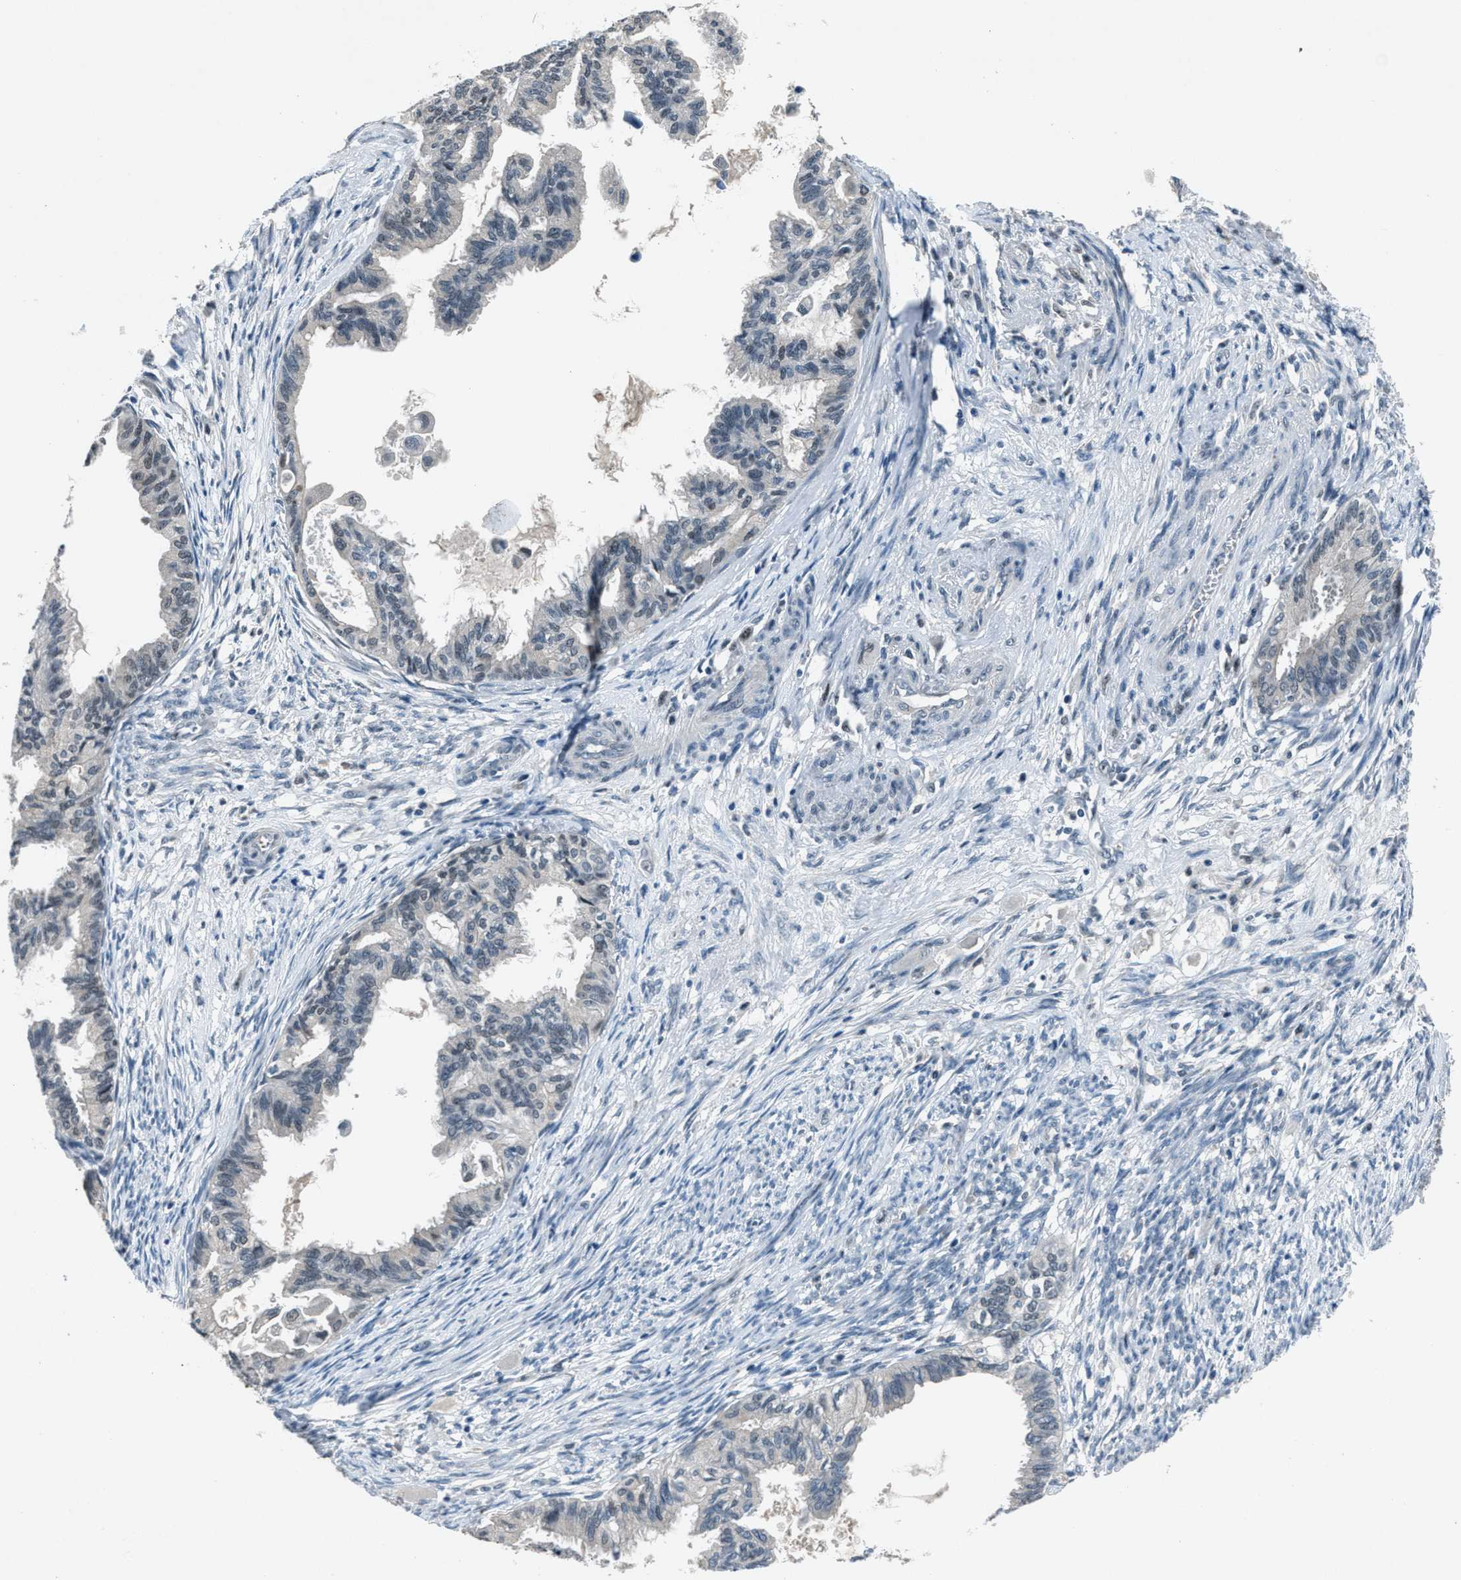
{"staining": {"intensity": "weak", "quantity": "<25%", "location": "cytoplasmic/membranous,nuclear"}, "tissue": "cervical cancer", "cell_type": "Tumor cells", "image_type": "cancer", "snomed": [{"axis": "morphology", "description": "Normal tissue, NOS"}, {"axis": "morphology", "description": "Adenocarcinoma, NOS"}, {"axis": "topography", "description": "Cervix"}, {"axis": "topography", "description": "Endometrium"}], "caption": "IHC image of cervical cancer (adenocarcinoma) stained for a protein (brown), which reveals no positivity in tumor cells. (Stains: DAB (3,3'-diaminobenzidine) immunohistochemistry (IHC) with hematoxylin counter stain, Microscopy: brightfield microscopy at high magnification).", "gene": "DUSP19", "patient": {"sex": "female", "age": 86}}